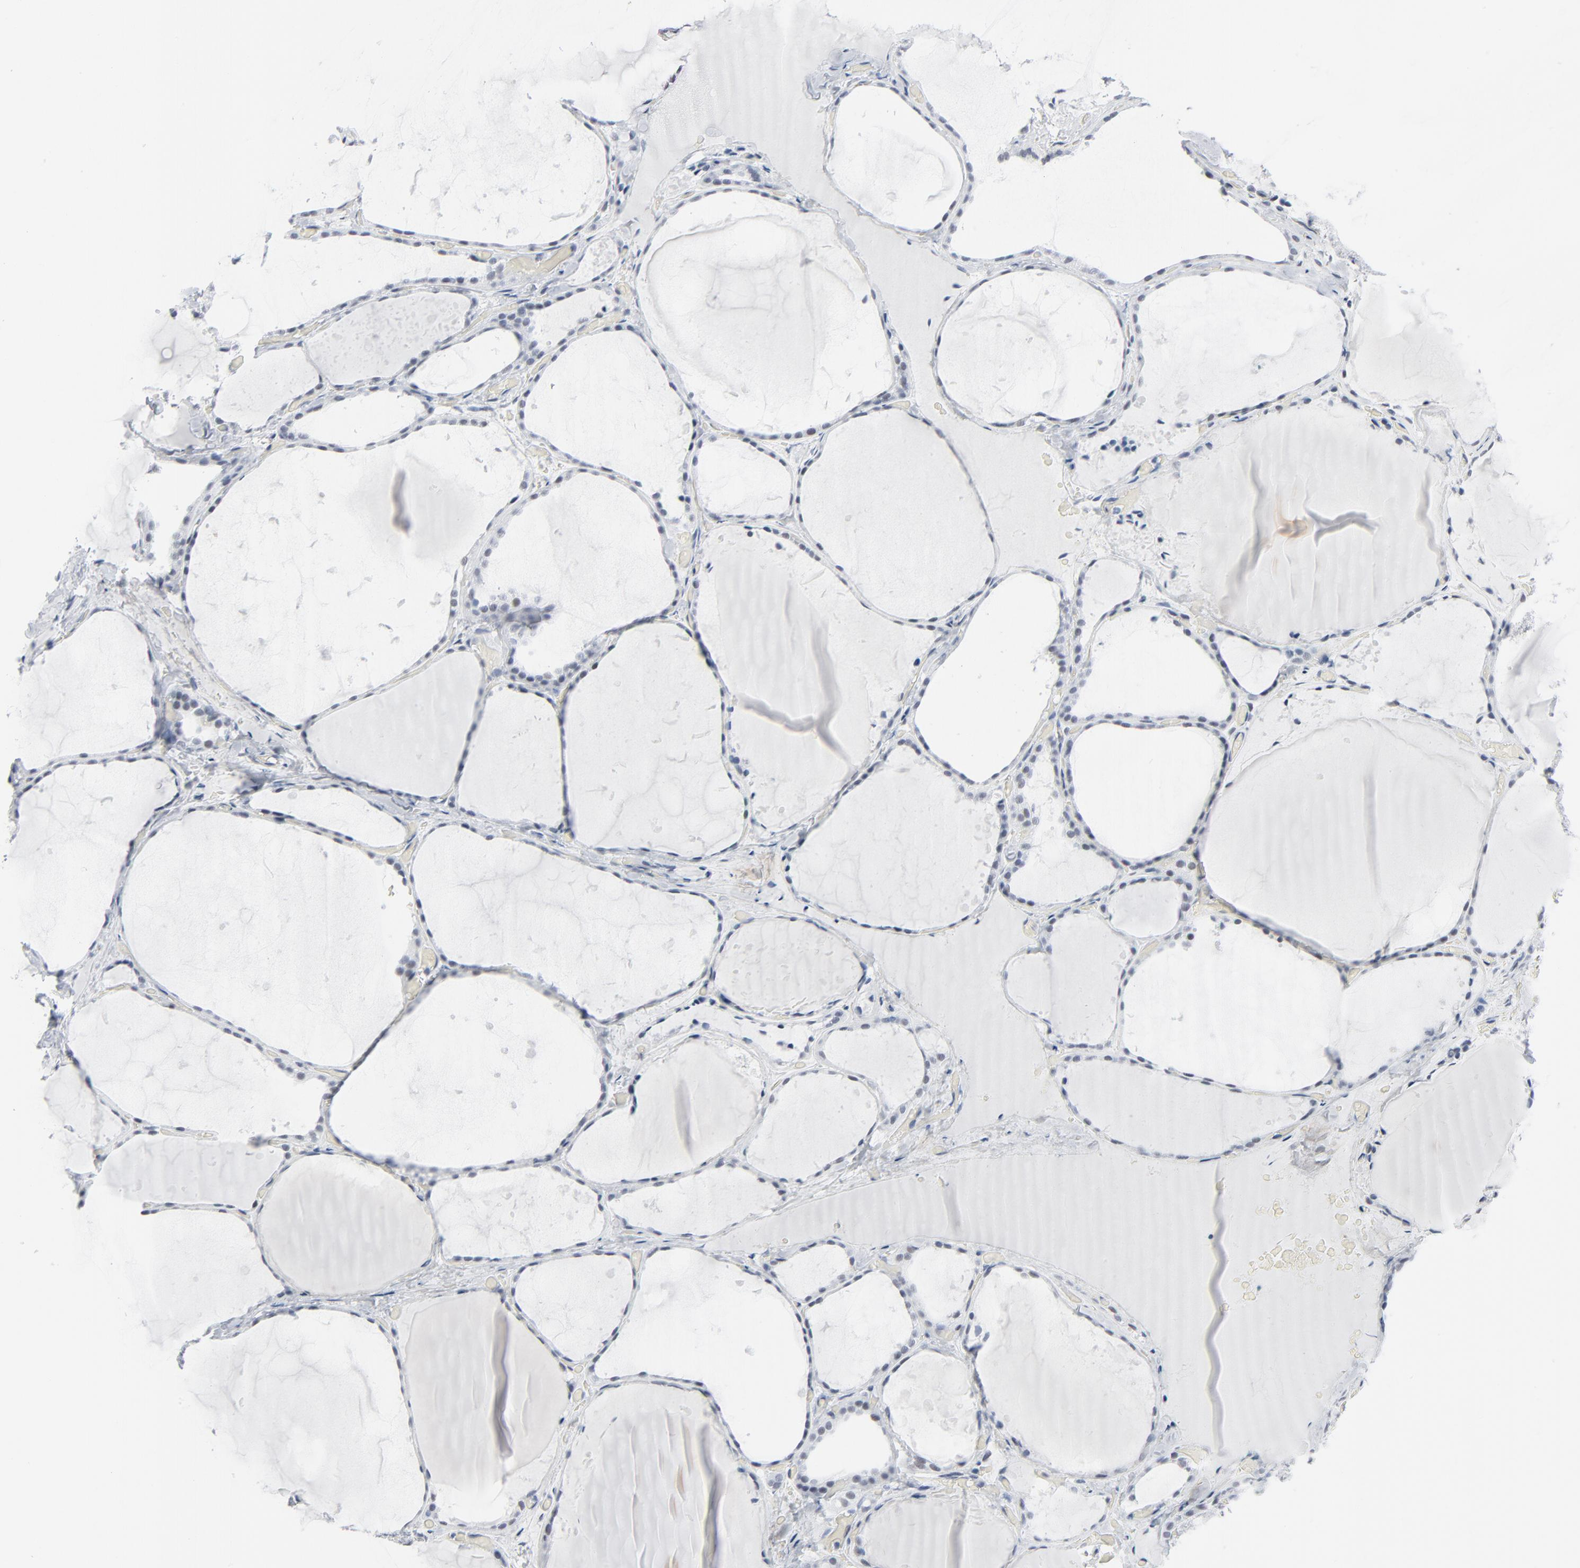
{"staining": {"intensity": "weak", "quantity": "<25%", "location": "nuclear"}, "tissue": "thyroid gland", "cell_type": "Glandular cells", "image_type": "normal", "snomed": [{"axis": "morphology", "description": "Normal tissue, NOS"}, {"axis": "topography", "description": "Thyroid gland"}], "caption": "Glandular cells show no significant expression in benign thyroid gland.", "gene": "SIRT1", "patient": {"sex": "female", "age": 22}}